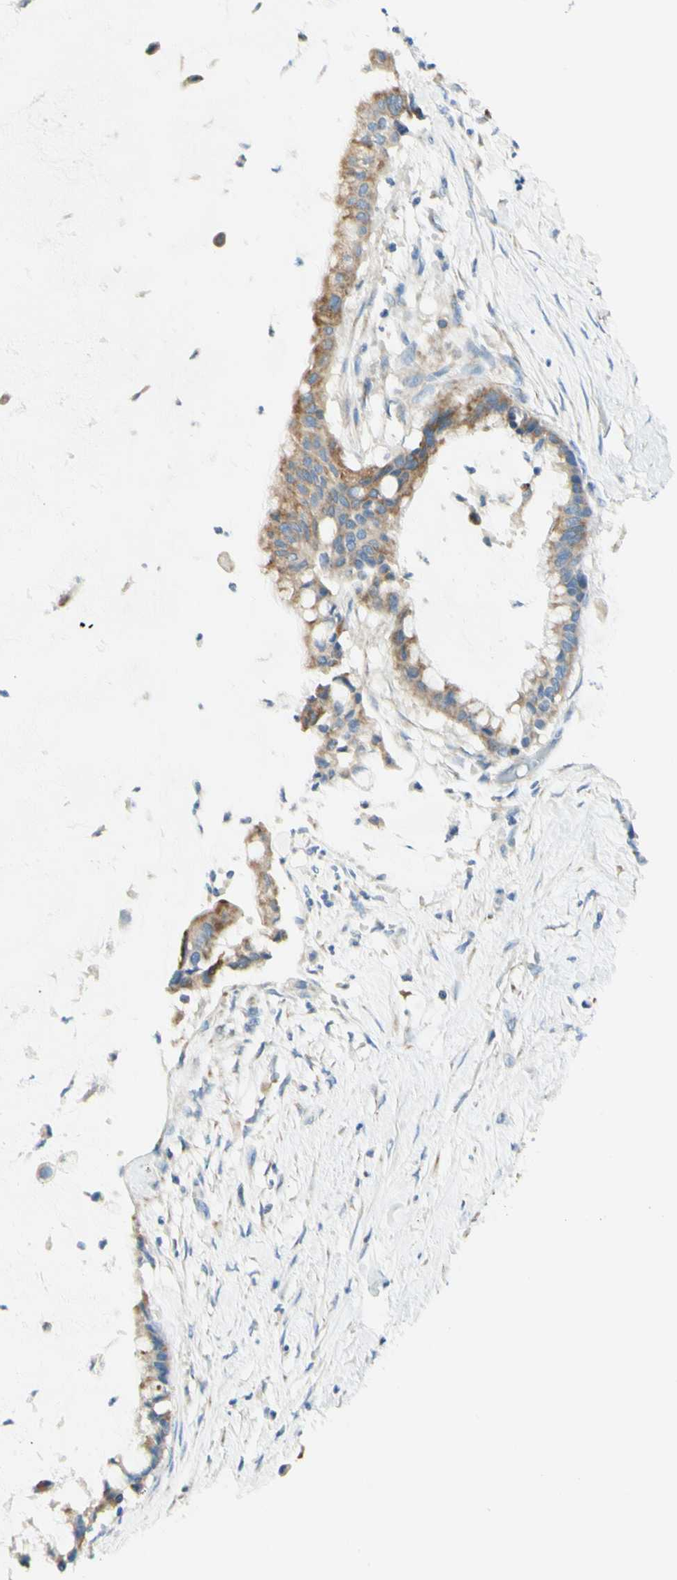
{"staining": {"intensity": "moderate", "quantity": ">75%", "location": "cytoplasmic/membranous"}, "tissue": "pancreatic cancer", "cell_type": "Tumor cells", "image_type": "cancer", "snomed": [{"axis": "morphology", "description": "Adenocarcinoma, NOS"}, {"axis": "topography", "description": "Pancreas"}], "caption": "DAB immunohistochemical staining of human pancreatic cancer exhibits moderate cytoplasmic/membranous protein expression in about >75% of tumor cells.", "gene": "ARMC10", "patient": {"sex": "male", "age": 41}}